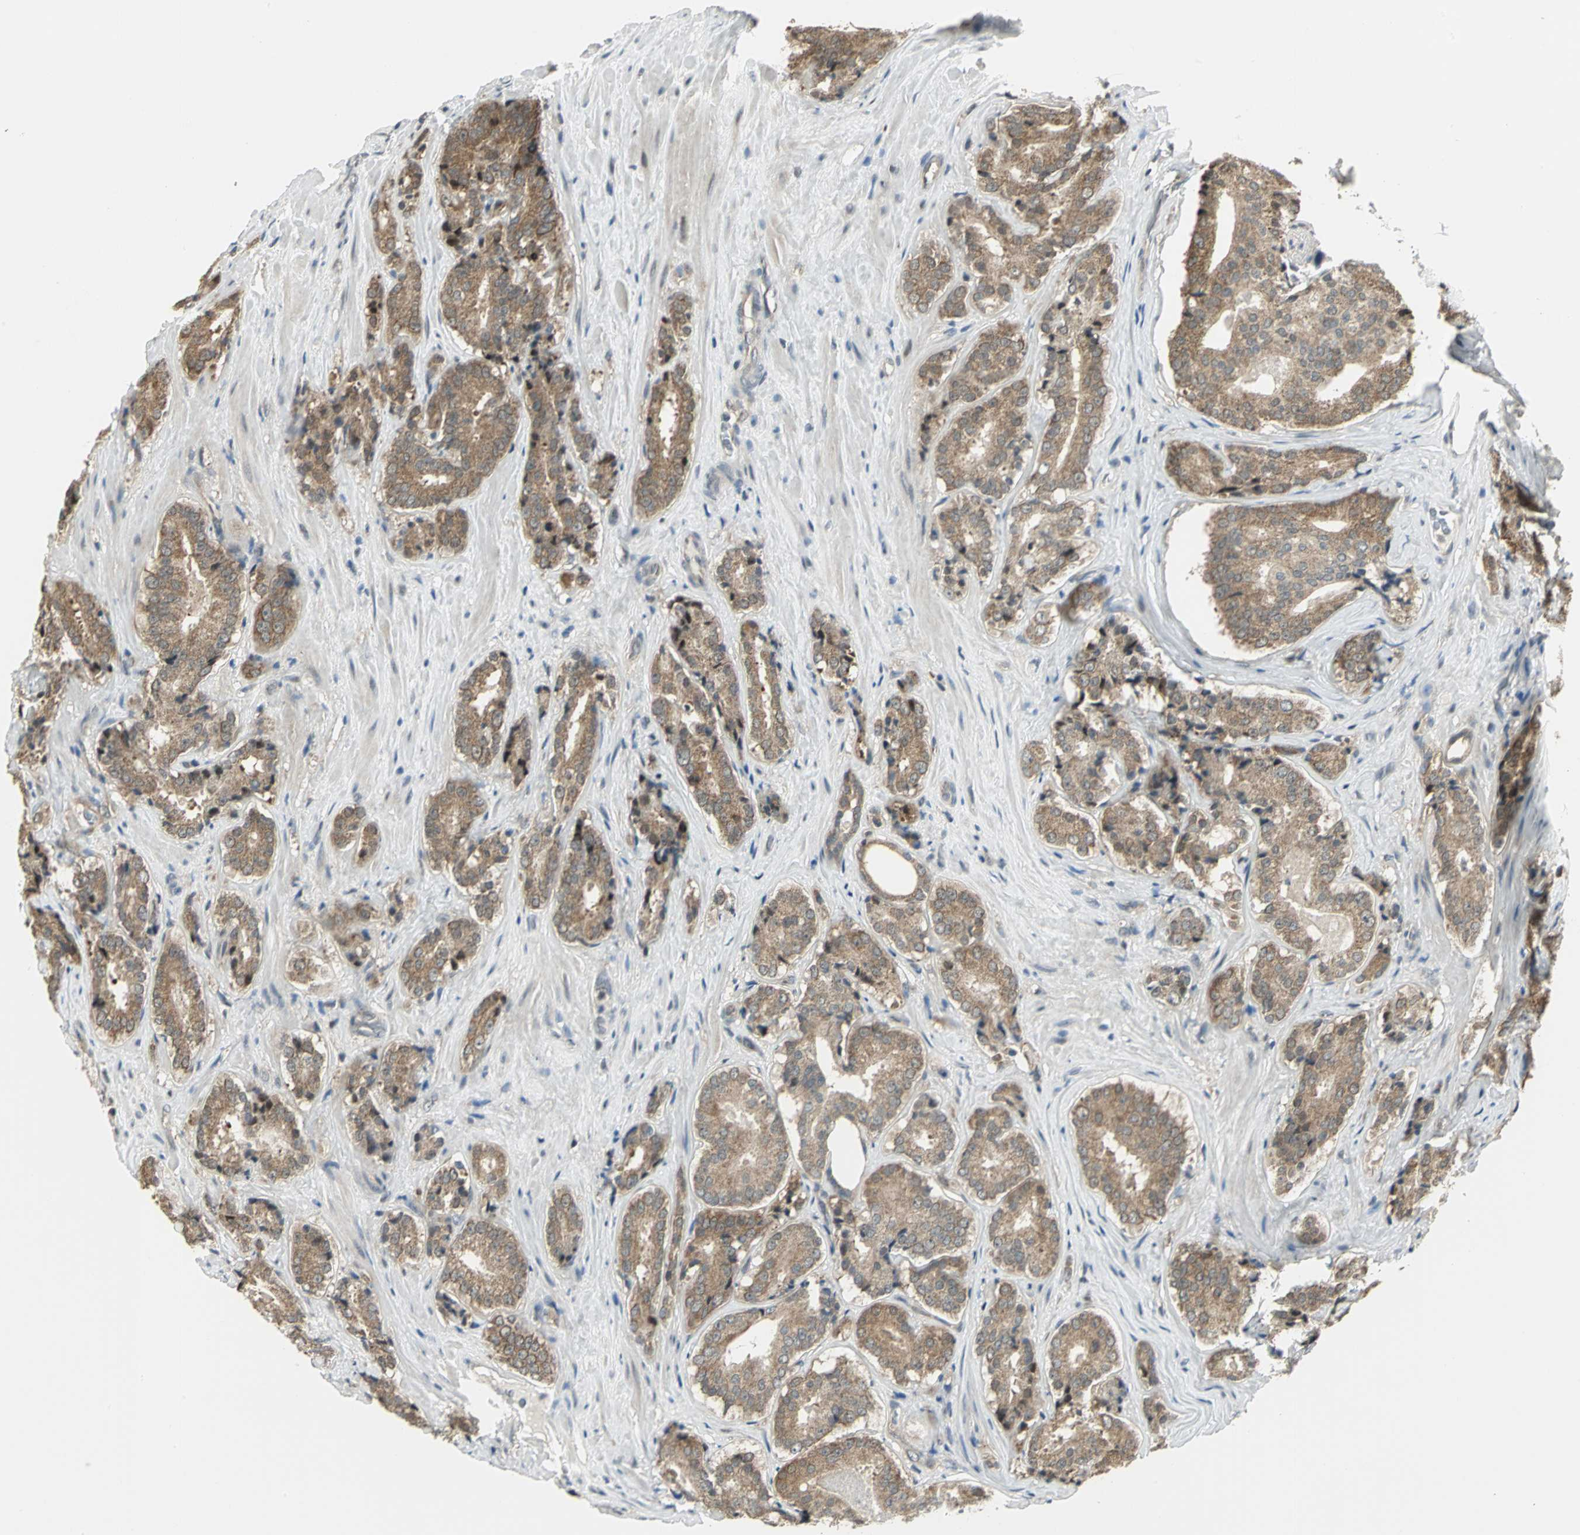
{"staining": {"intensity": "moderate", "quantity": ">75%", "location": "cytoplasmic/membranous"}, "tissue": "prostate cancer", "cell_type": "Tumor cells", "image_type": "cancer", "snomed": [{"axis": "morphology", "description": "Adenocarcinoma, High grade"}, {"axis": "topography", "description": "Prostate"}], "caption": "Prostate adenocarcinoma (high-grade) stained with DAB (3,3'-diaminobenzidine) IHC displays medium levels of moderate cytoplasmic/membranous expression in approximately >75% of tumor cells. (Brightfield microscopy of DAB IHC at high magnification).", "gene": "PSMC4", "patient": {"sex": "male", "age": 70}}